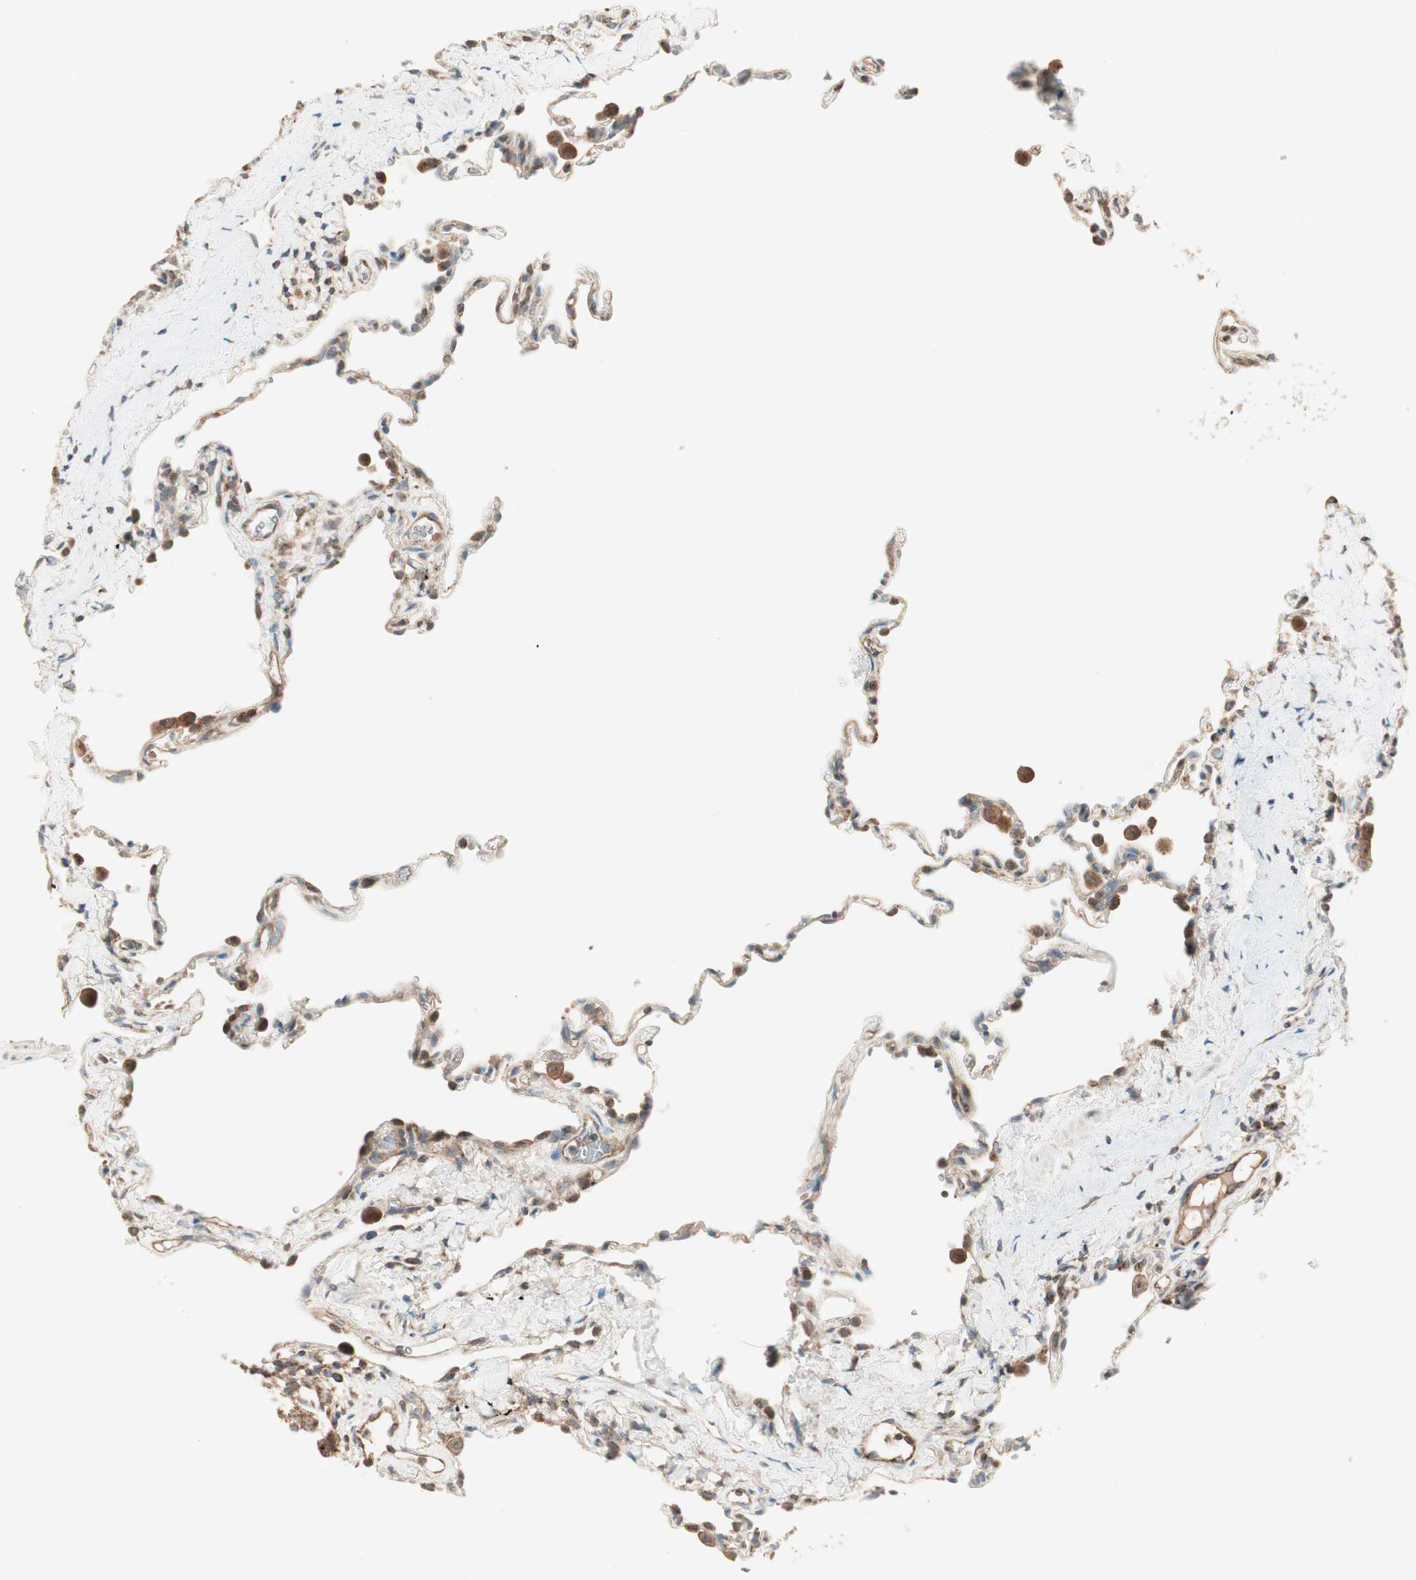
{"staining": {"intensity": "moderate", "quantity": ">75%", "location": "cytoplasmic/membranous"}, "tissue": "lung", "cell_type": "Alveolar cells", "image_type": "normal", "snomed": [{"axis": "morphology", "description": "Normal tissue, NOS"}, {"axis": "topography", "description": "Lung"}], "caption": "Lung stained with DAB immunohistochemistry (IHC) displays medium levels of moderate cytoplasmic/membranous staining in about >75% of alveolar cells. (IHC, brightfield microscopy, high magnification).", "gene": "CHADL", "patient": {"sex": "male", "age": 59}}